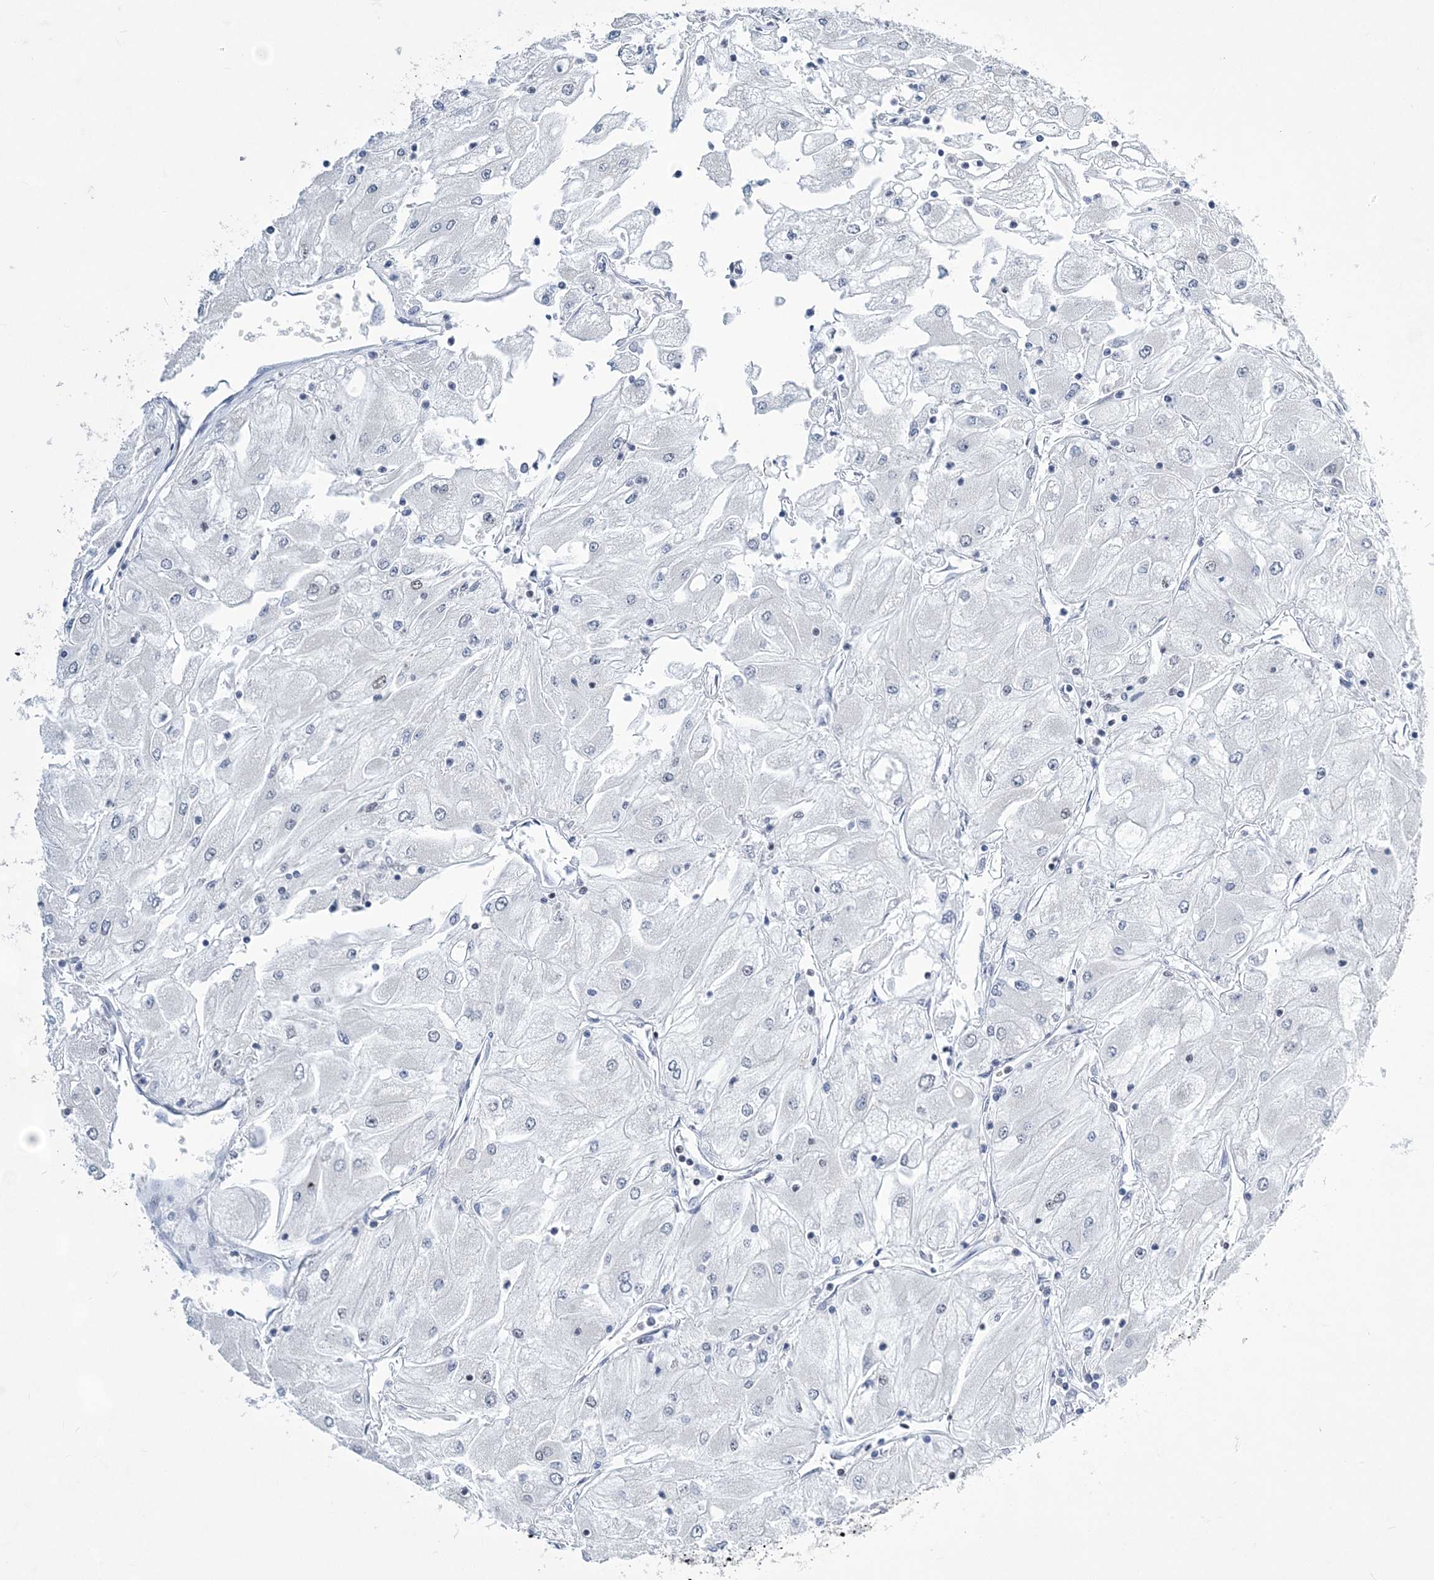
{"staining": {"intensity": "negative", "quantity": "none", "location": "none"}, "tissue": "renal cancer", "cell_type": "Tumor cells", "image_type": "cancer", "snomed": [{"axis": "morphology", "description": "Adenocarcinoma, NOS"}, {"axis": "topography", "description": "Kidney"}], "caption": "The photomicrograph shows no staining of tumor cells in renal cancer.", "gene": "ZBTB7A", "patient": {"sex": "male", "age": 80}}